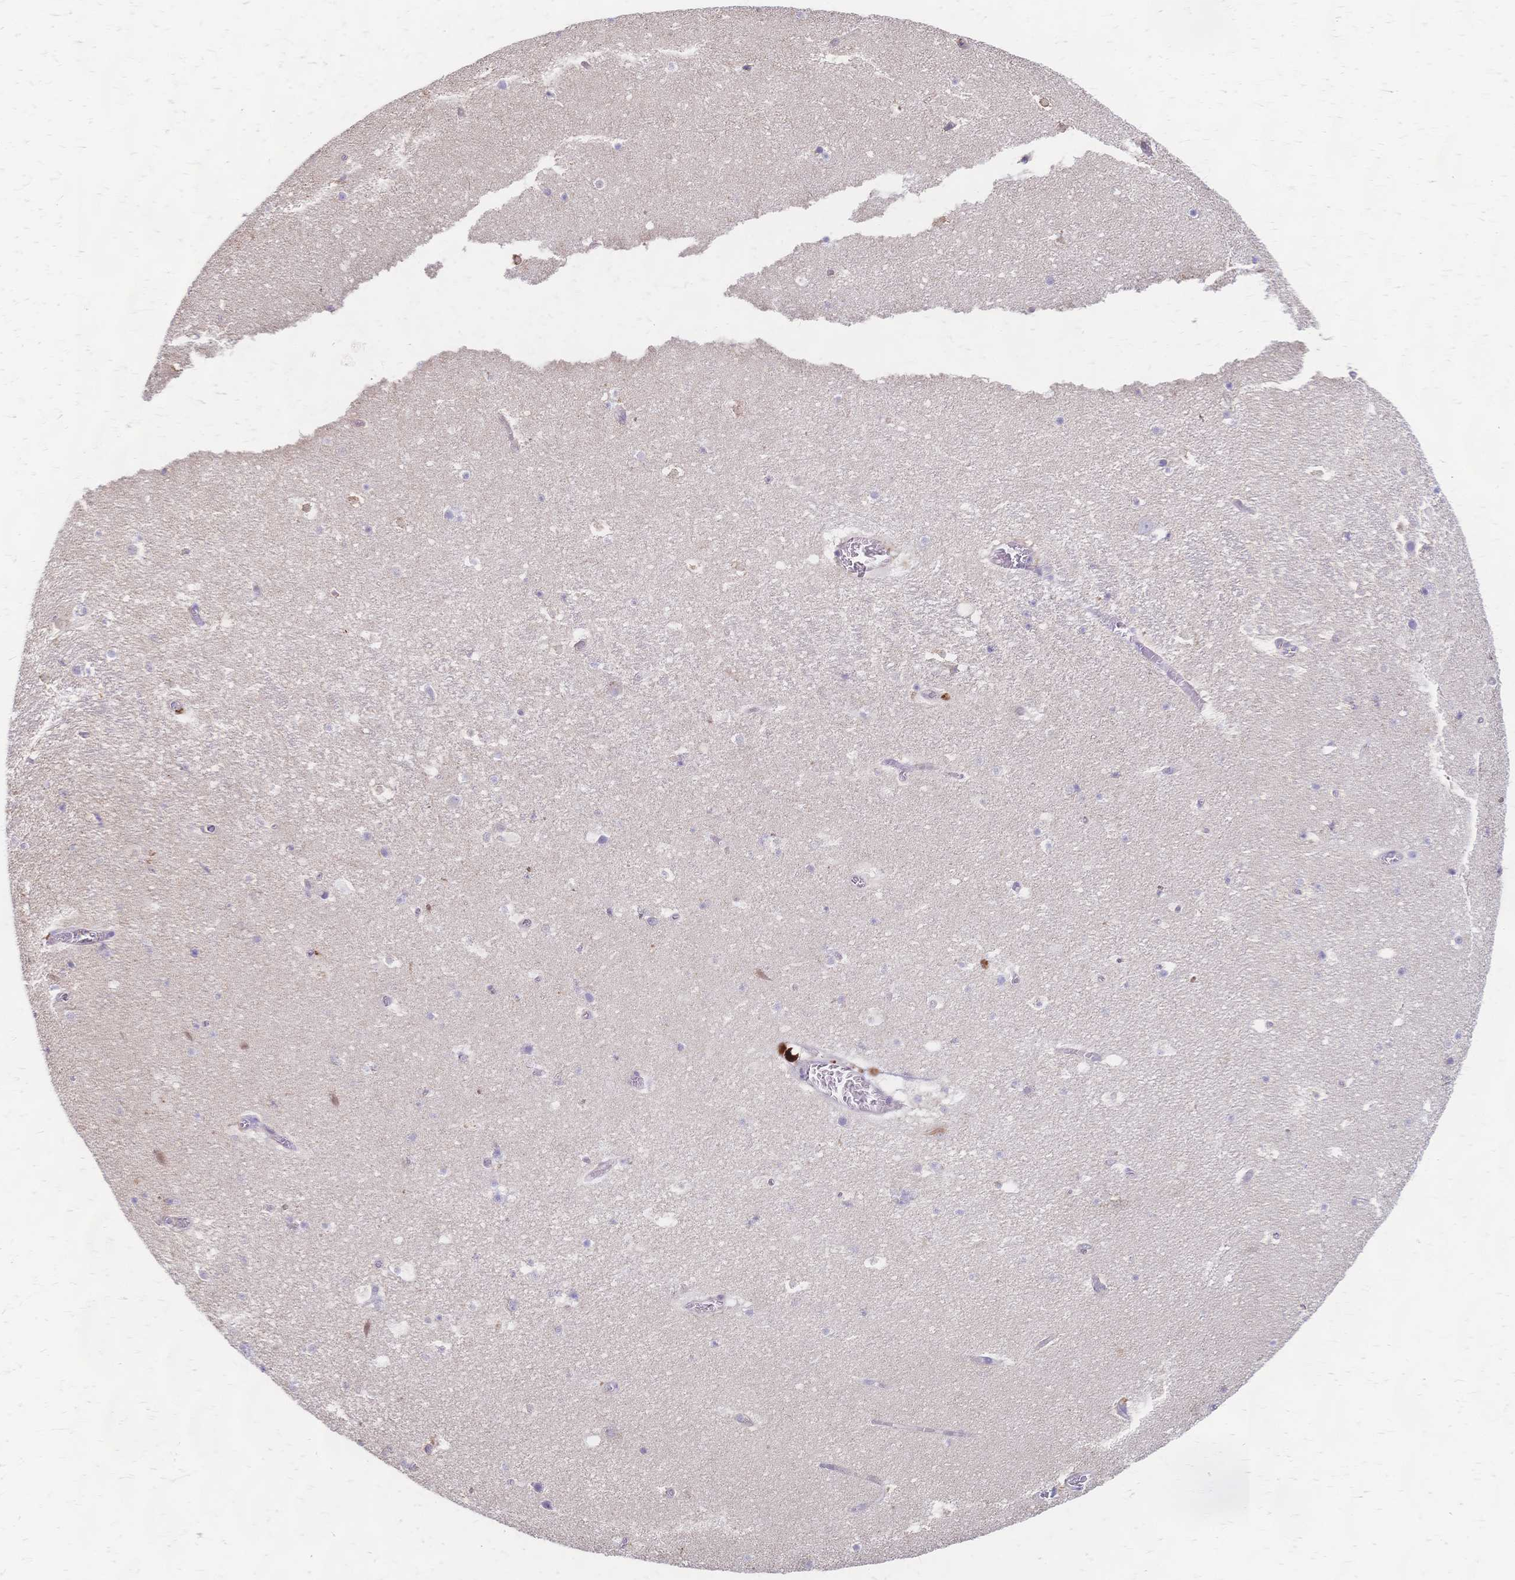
{"staining": {"intensity": "moderate", "quantity": "<25%", "location": "cytoplasmic/membranous"}, "tissue": "hippocampus", "cell_type": "Glial cells", "image_type": "normal", "snomed": [{"axis": "morphology", "description": "Normal tissue, NOS"}, {"axis": "topography", "description": "Hippocampus"}], "caption": "Hippocampus stained with DAB IHC shows low levels of moderate cytoplasmic/membranous positivity in about <25% of glial cells. (Stains: DAB in brown, nuclei in blue, Microscopy: brightfield microscopy at high magnification).", "gene": "CYB5A", "patient": {"sex": "female", "age": 42}}